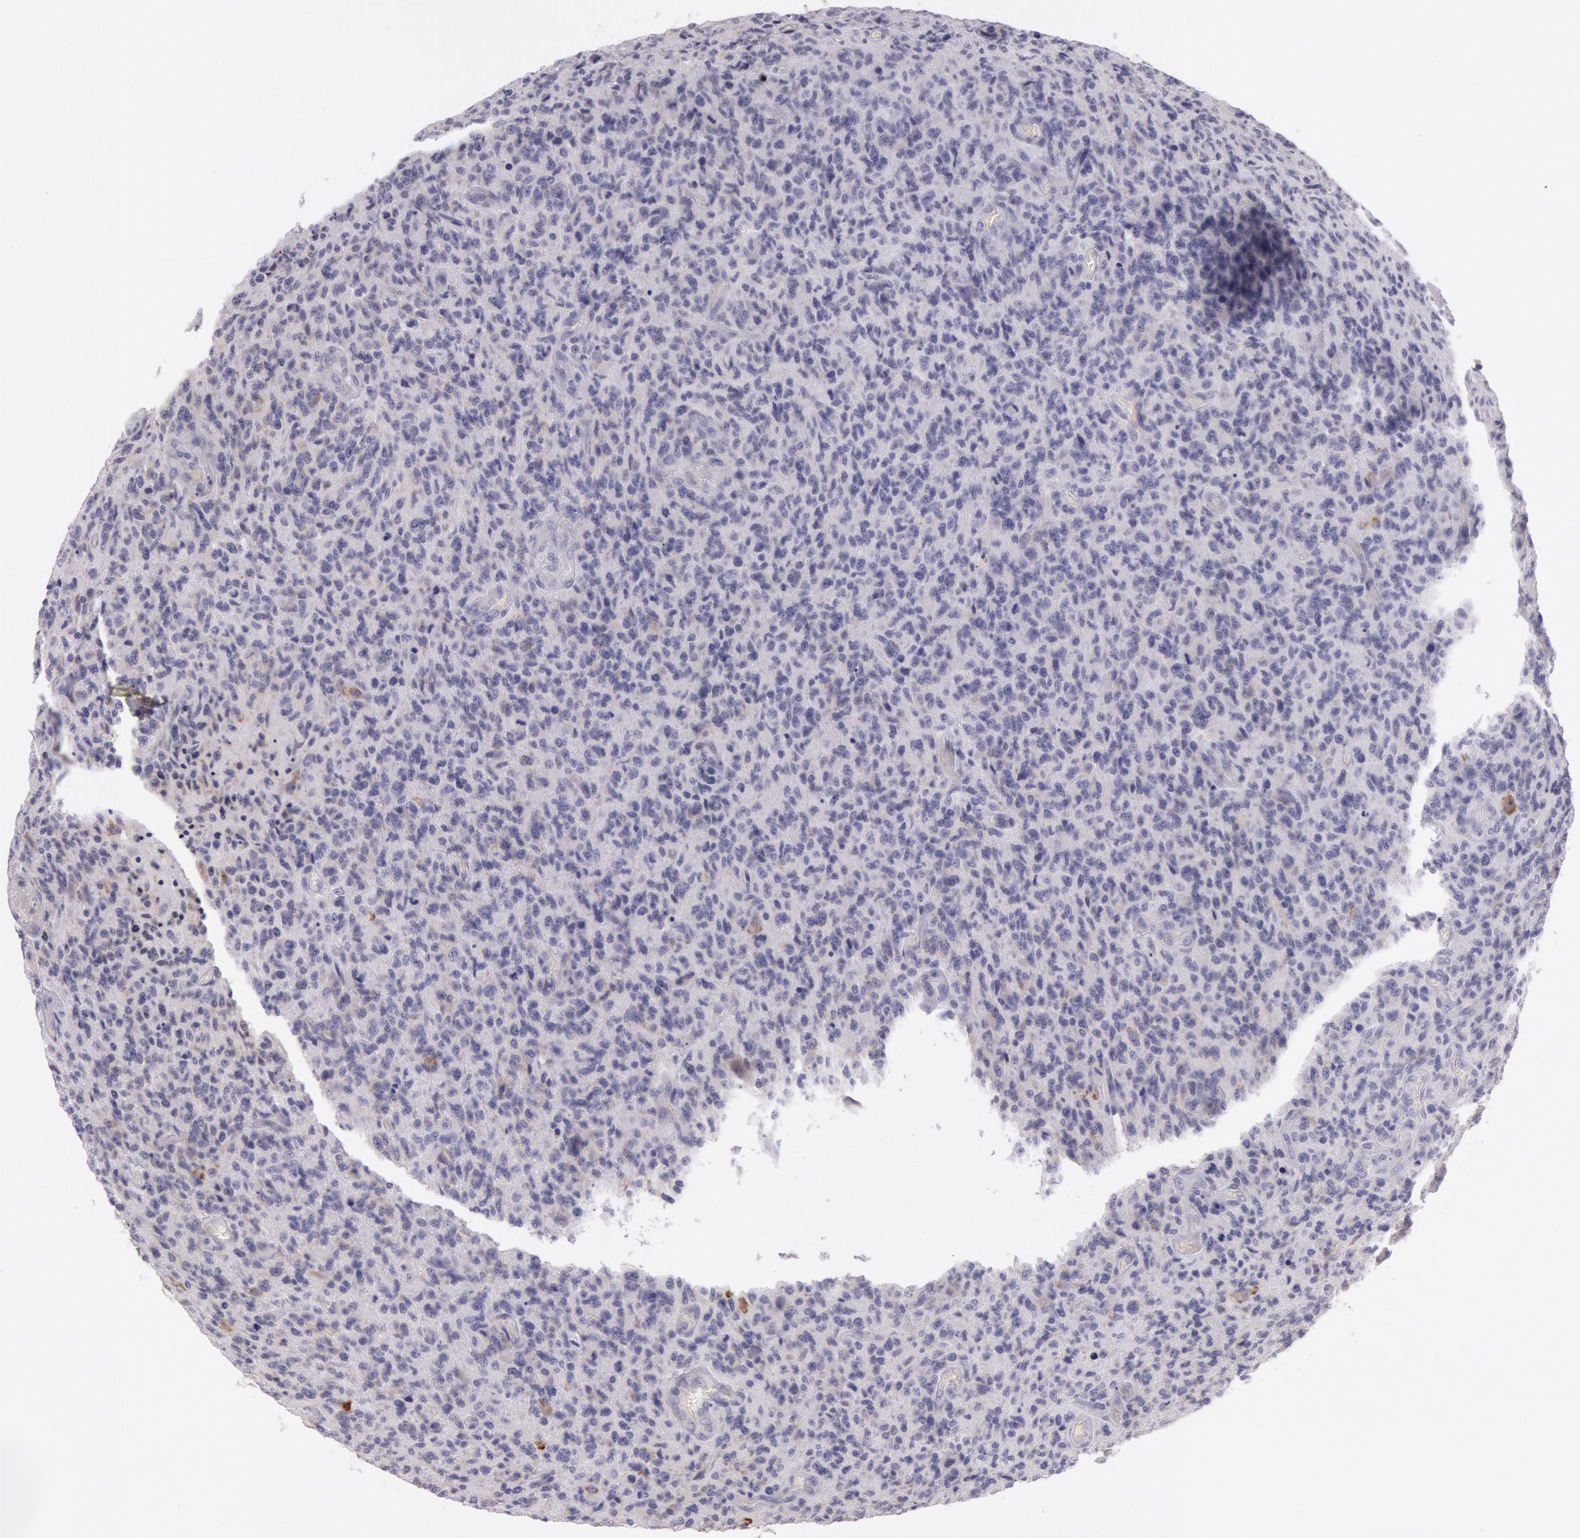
{"staining": {"intensity": "weak", "quantity": "<25%", "location": "cytoplasmic/membranous"}, "tissue": "glioma", "cell_type": "Tumor cells", "image_type": "cancer", "snomed": [{"axis": "morphology", "description": "Glioma, malignant, High grade"}, {"axis": "topography", "description": "Brain"}], "caption": "Glioma stained for a protein using immunohistochemistry exhibits no expression tumor cells.", "gene": "CIDEB", "patient": {"sex": "male", "age": 36}}